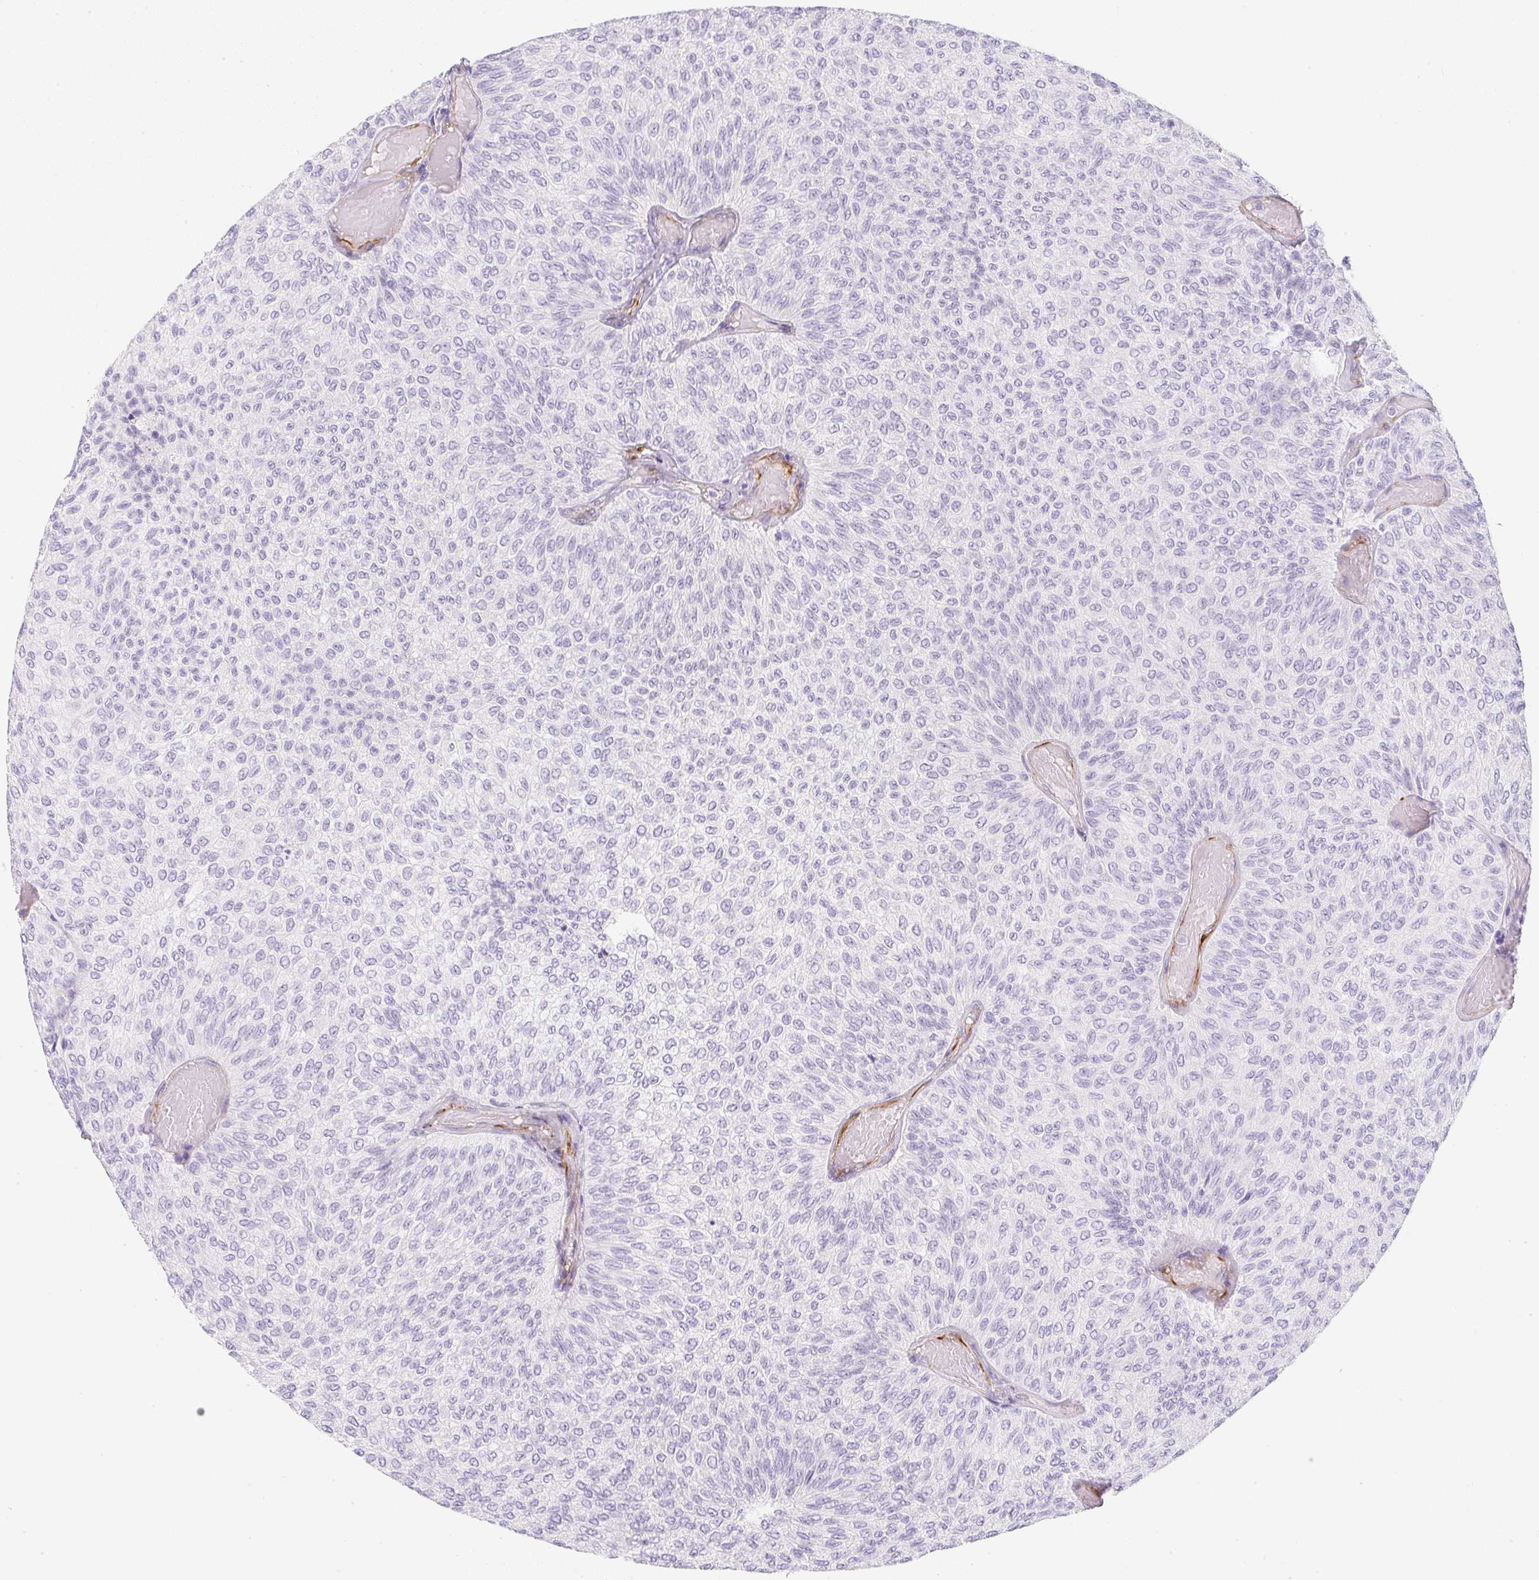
{"staining": {"intensity": "negative", "quantity": "none", "location": "none"}, "tissue": "urothelial cancer", "cell_type": "Tumor cells", "image_type": "cancer", "snomed": [{"axis": "morphology", "description": "Urothelial carcinoma, Low grade"}, {"axis": "topography", "description": "Urinary bladder"}], "caption": "Photomicrograph shows no significant protein expression in tumor cells of low-grade urothelial carcinoma.", "gene": "ZNF689", "patient": {"sex": "male", "age": 78}}